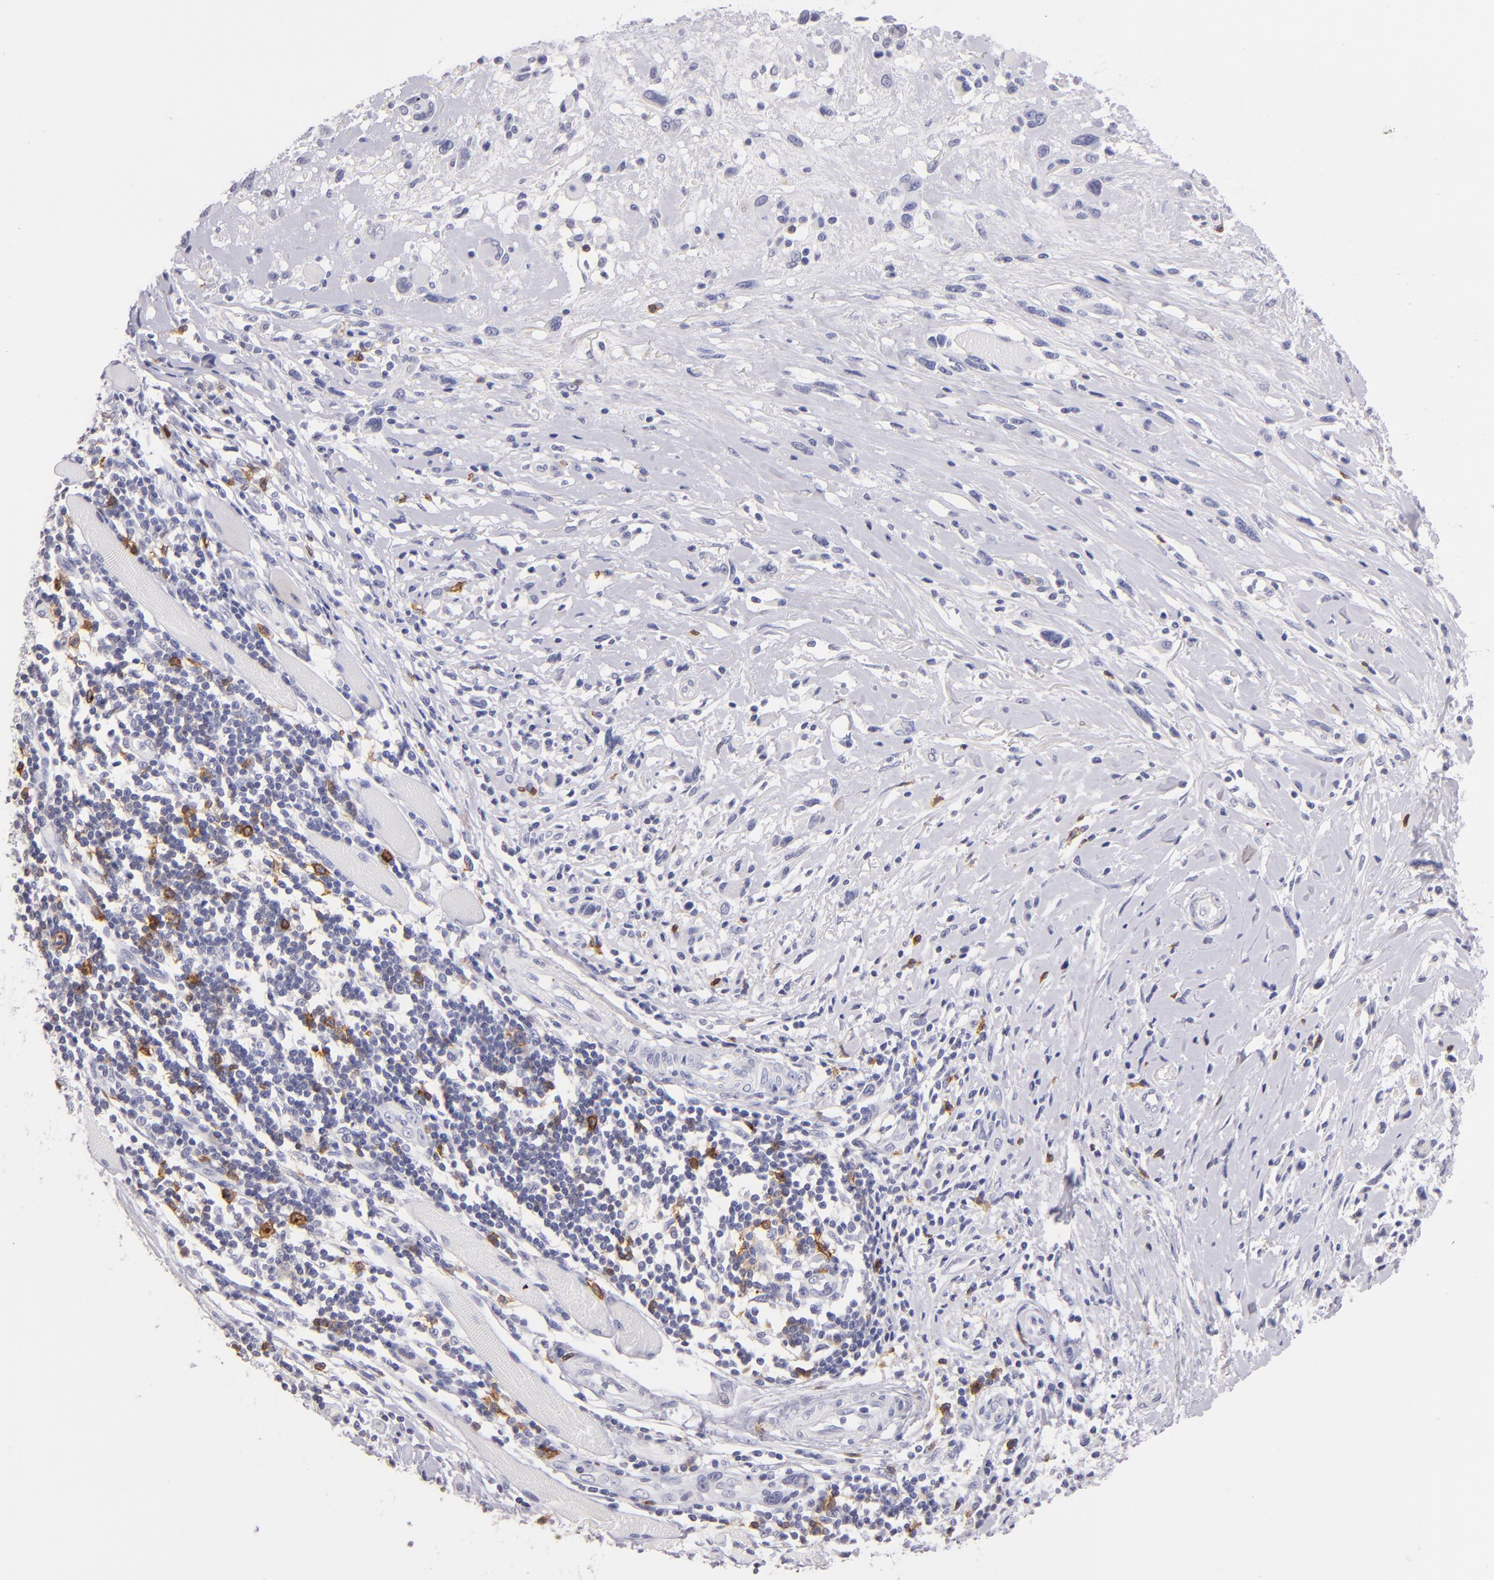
{"staining": {"intensity": "negative", "quantity": "none", "location": "none"}, "tissue": "melanoma", "cell_type": "Tumor cells", "image_type": "cancer", "snomed": [{"axis": "morphology", "description": "Malignant melanoma, NOS"}, {"axis": "topography", "description": "Skin"}], "caption": "Malignant melanoma stained for a protein using immunohistochemistry (IHC) reveals no positivity tumor cells.", "gene": "IL2RA", "patient": {"sex": "male", "age": 91}}